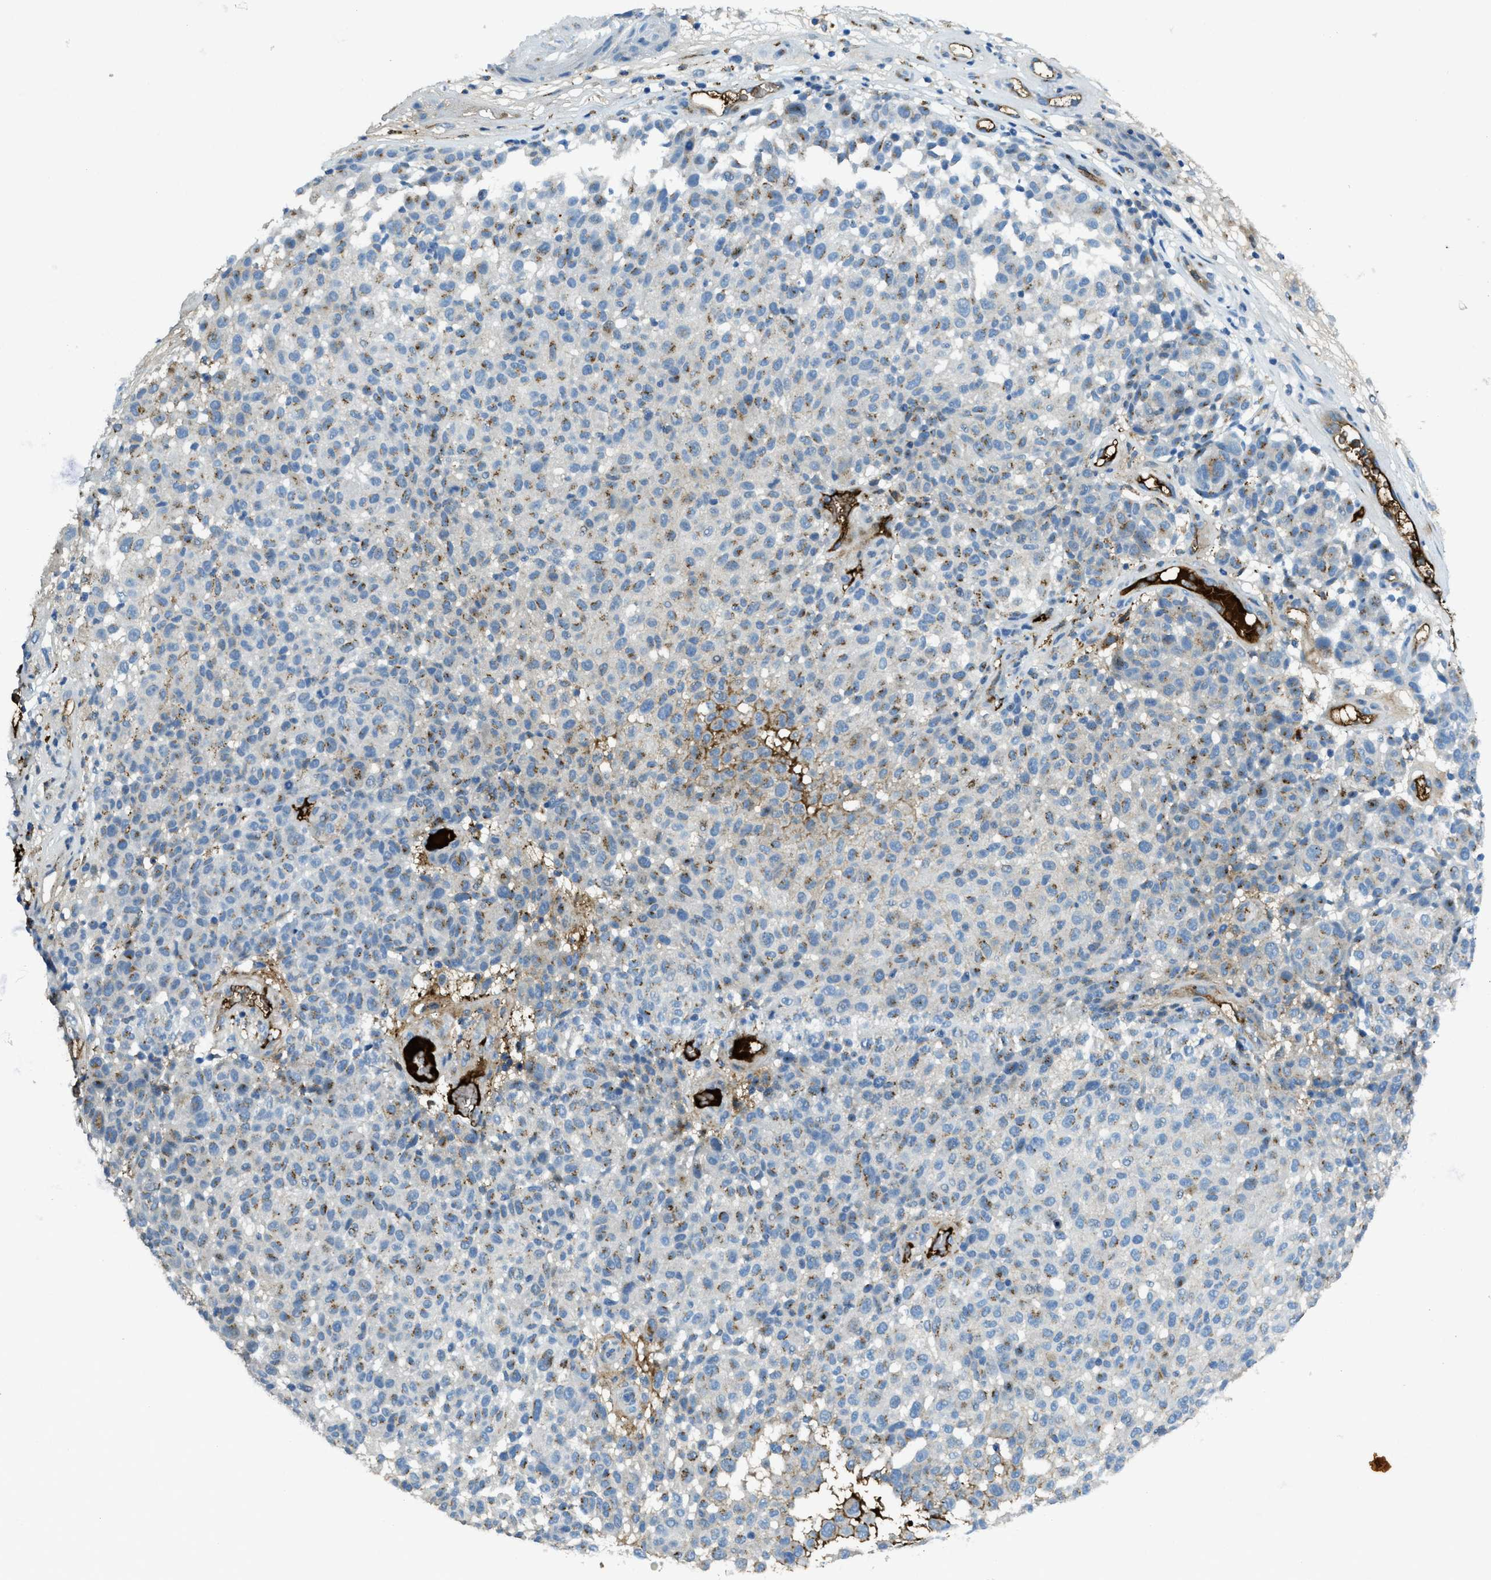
{"staining": {"intensity": "weak", "quantity": "<25%", "location": "cytoplasmic/membranous"}, "tissue": "melanoma", "cell_type": "Tumor cells", "image_type": "cancer", "snomed": [{"axis": "morphology", "description": "Malignant melanoma, NOS"}, {"axis": "topography", "description": "Skin"}], "caption": "DAB (3,3'-diaminobenzidine) immunohistochemical staining of melanoma shows no significant staining in tumor cells.", "gene": "TRIM59", "patient": {"sex": "male", "age": 59}}